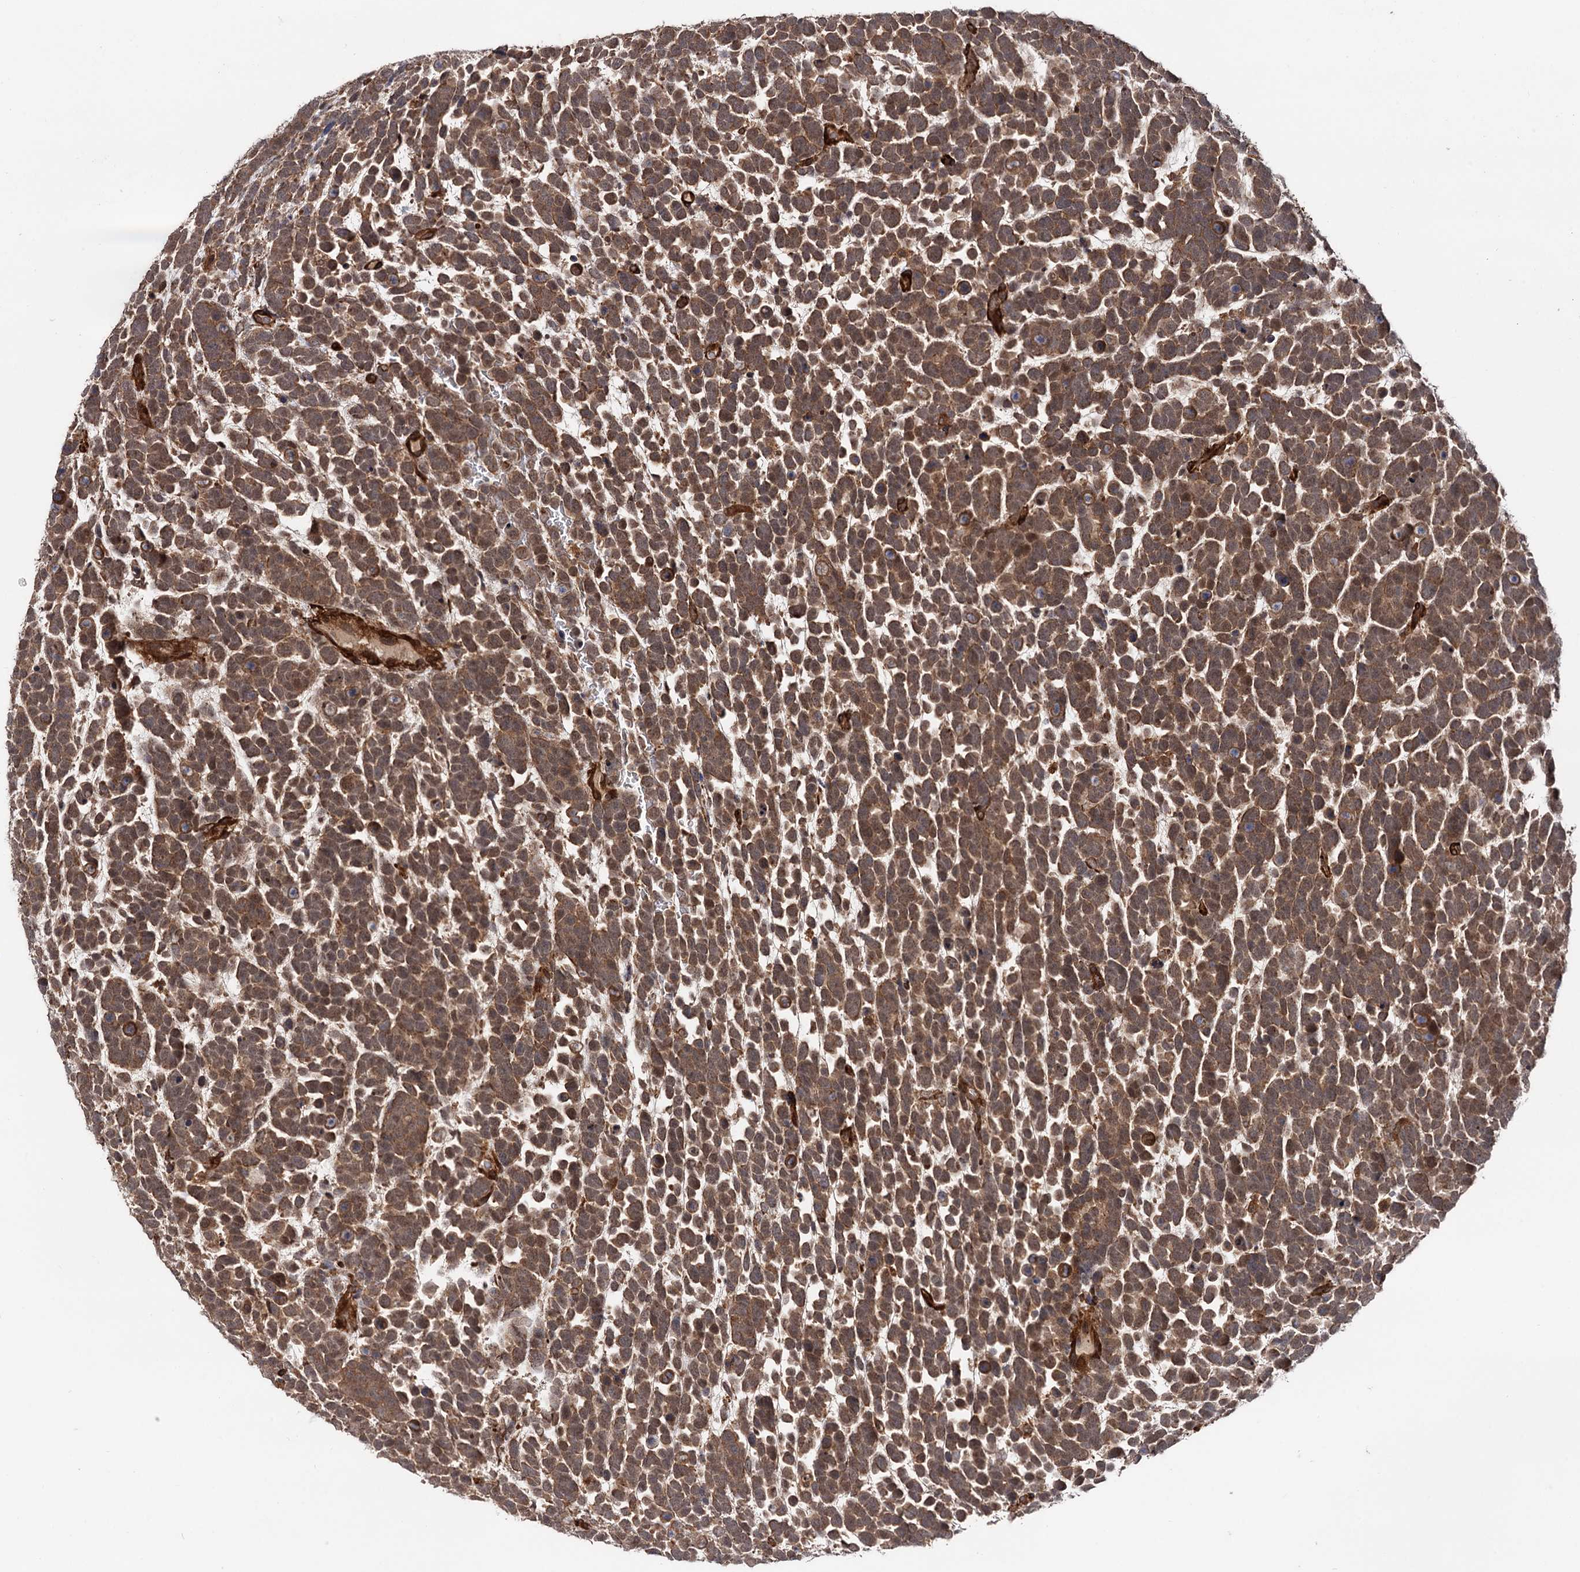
{"staining": {"intensity": "moderate", "quantity": ">75%", "location": "cytoplasmic/membranous"}, "tissue": "urothelial cancer", "cell_type": "Tumor cells", "image_type": "cancer", "snomed": [{"axis": "morphology", "description": "Urothelial carcinoma, High grade"}, {"axis": "topography", "description": "Urinary bladder"}], "caption": "About >75% of tumor cells in human urothelial carcinoma (high-grade) show moderate cytoplasmic/membranous protein positivity as visualized by brown immunohistochemical staining.", "gene": "ATP8B4", "patient": {"sex": "female", "age": 82}}